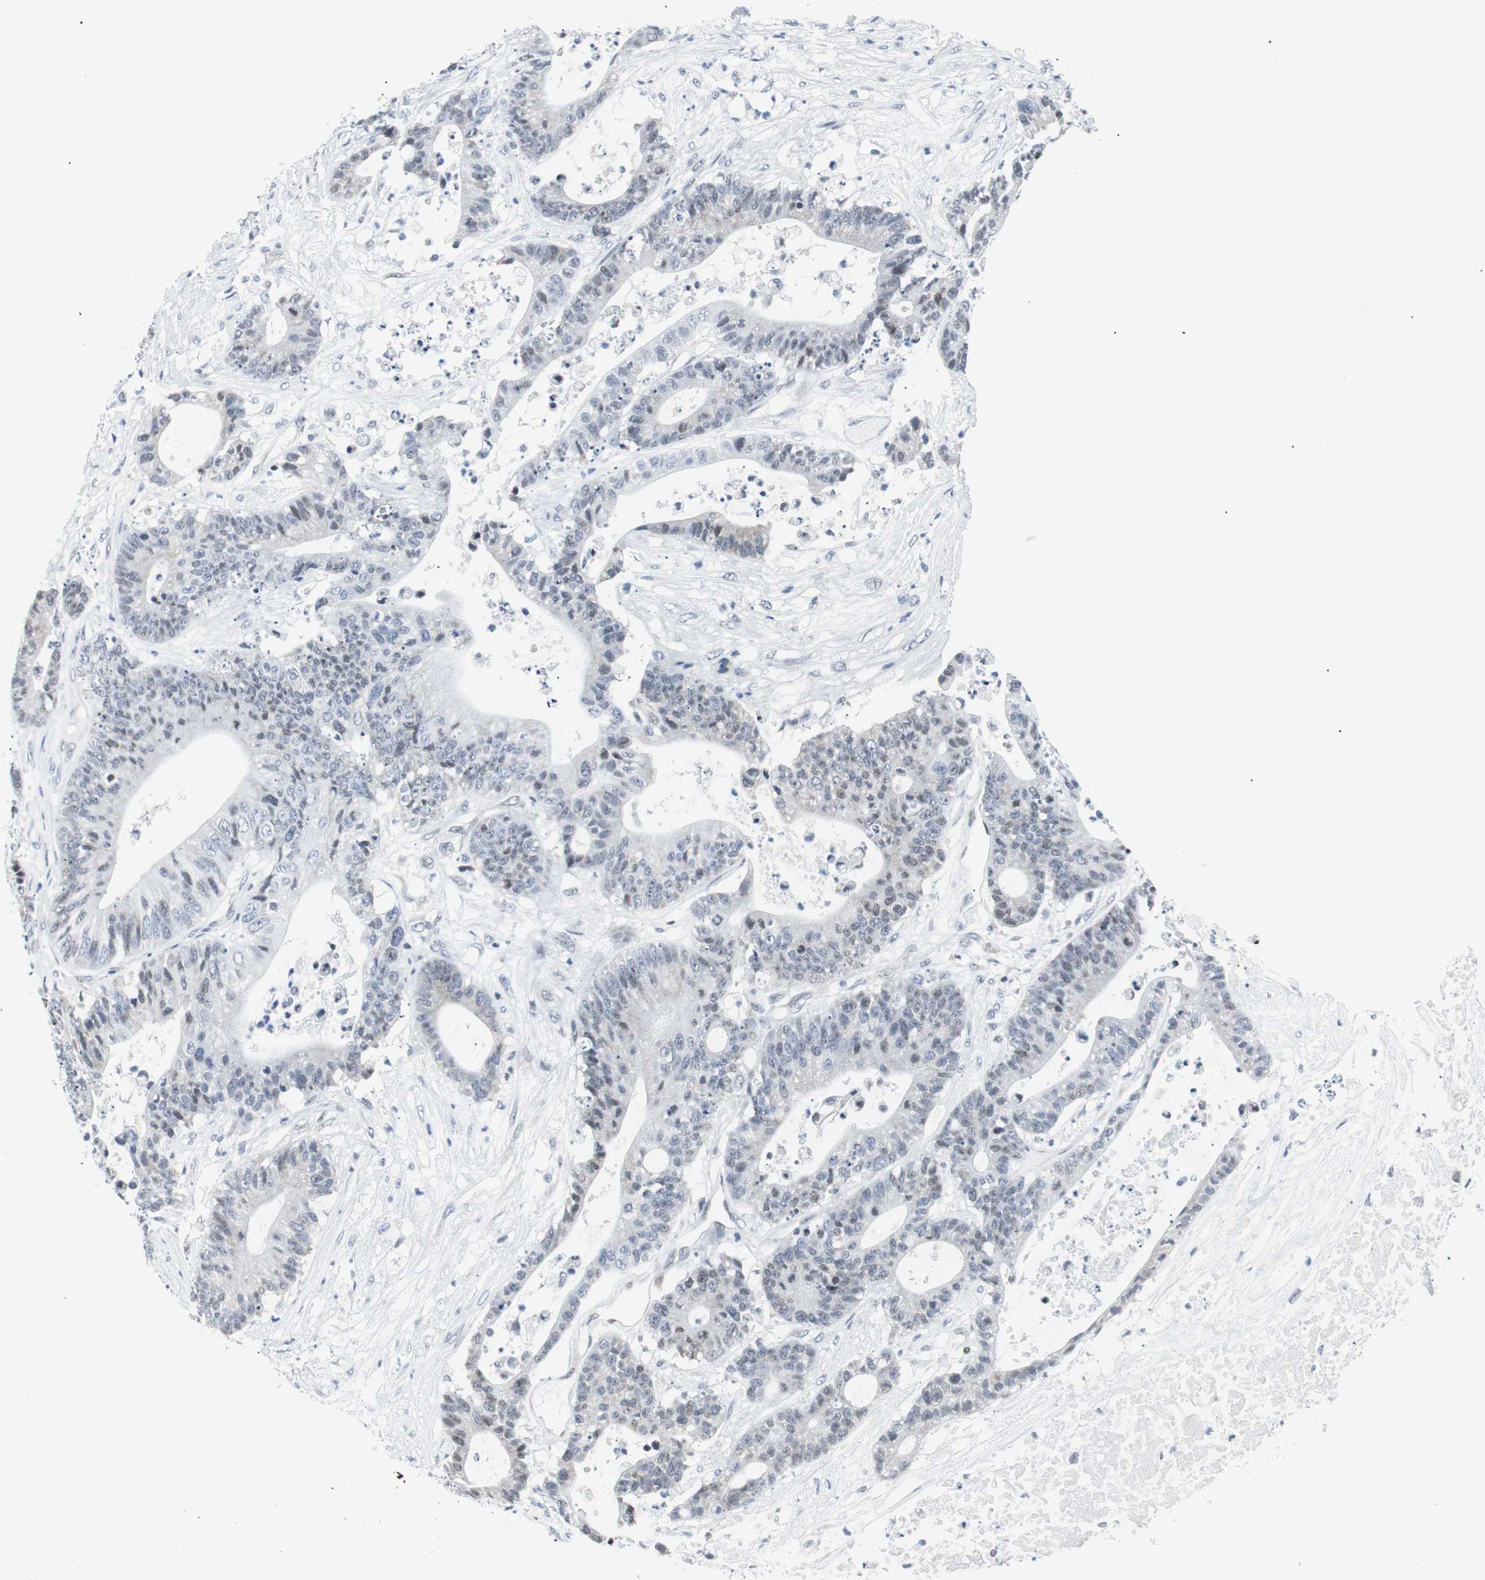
{"staining": {"intensity": "weak", "quantity": "<25%", "location": "nuclear"}, "tissue": "colorectal cancer", "cell_type": "Tumor cells", "image_type": "cancer", "snomed": [{"axis": "morphology", "description": "Adenocarcinoma, NOS"}, {"axis": "topography", "description": "Colon"}], "caption": "DAB immunohistochemical staining of human adenocarcinoma (colorectal) demonstrates no significant expression in tumor cells.", "gene": "MTA1", "patient": {"sex": "female", "age": 84}}